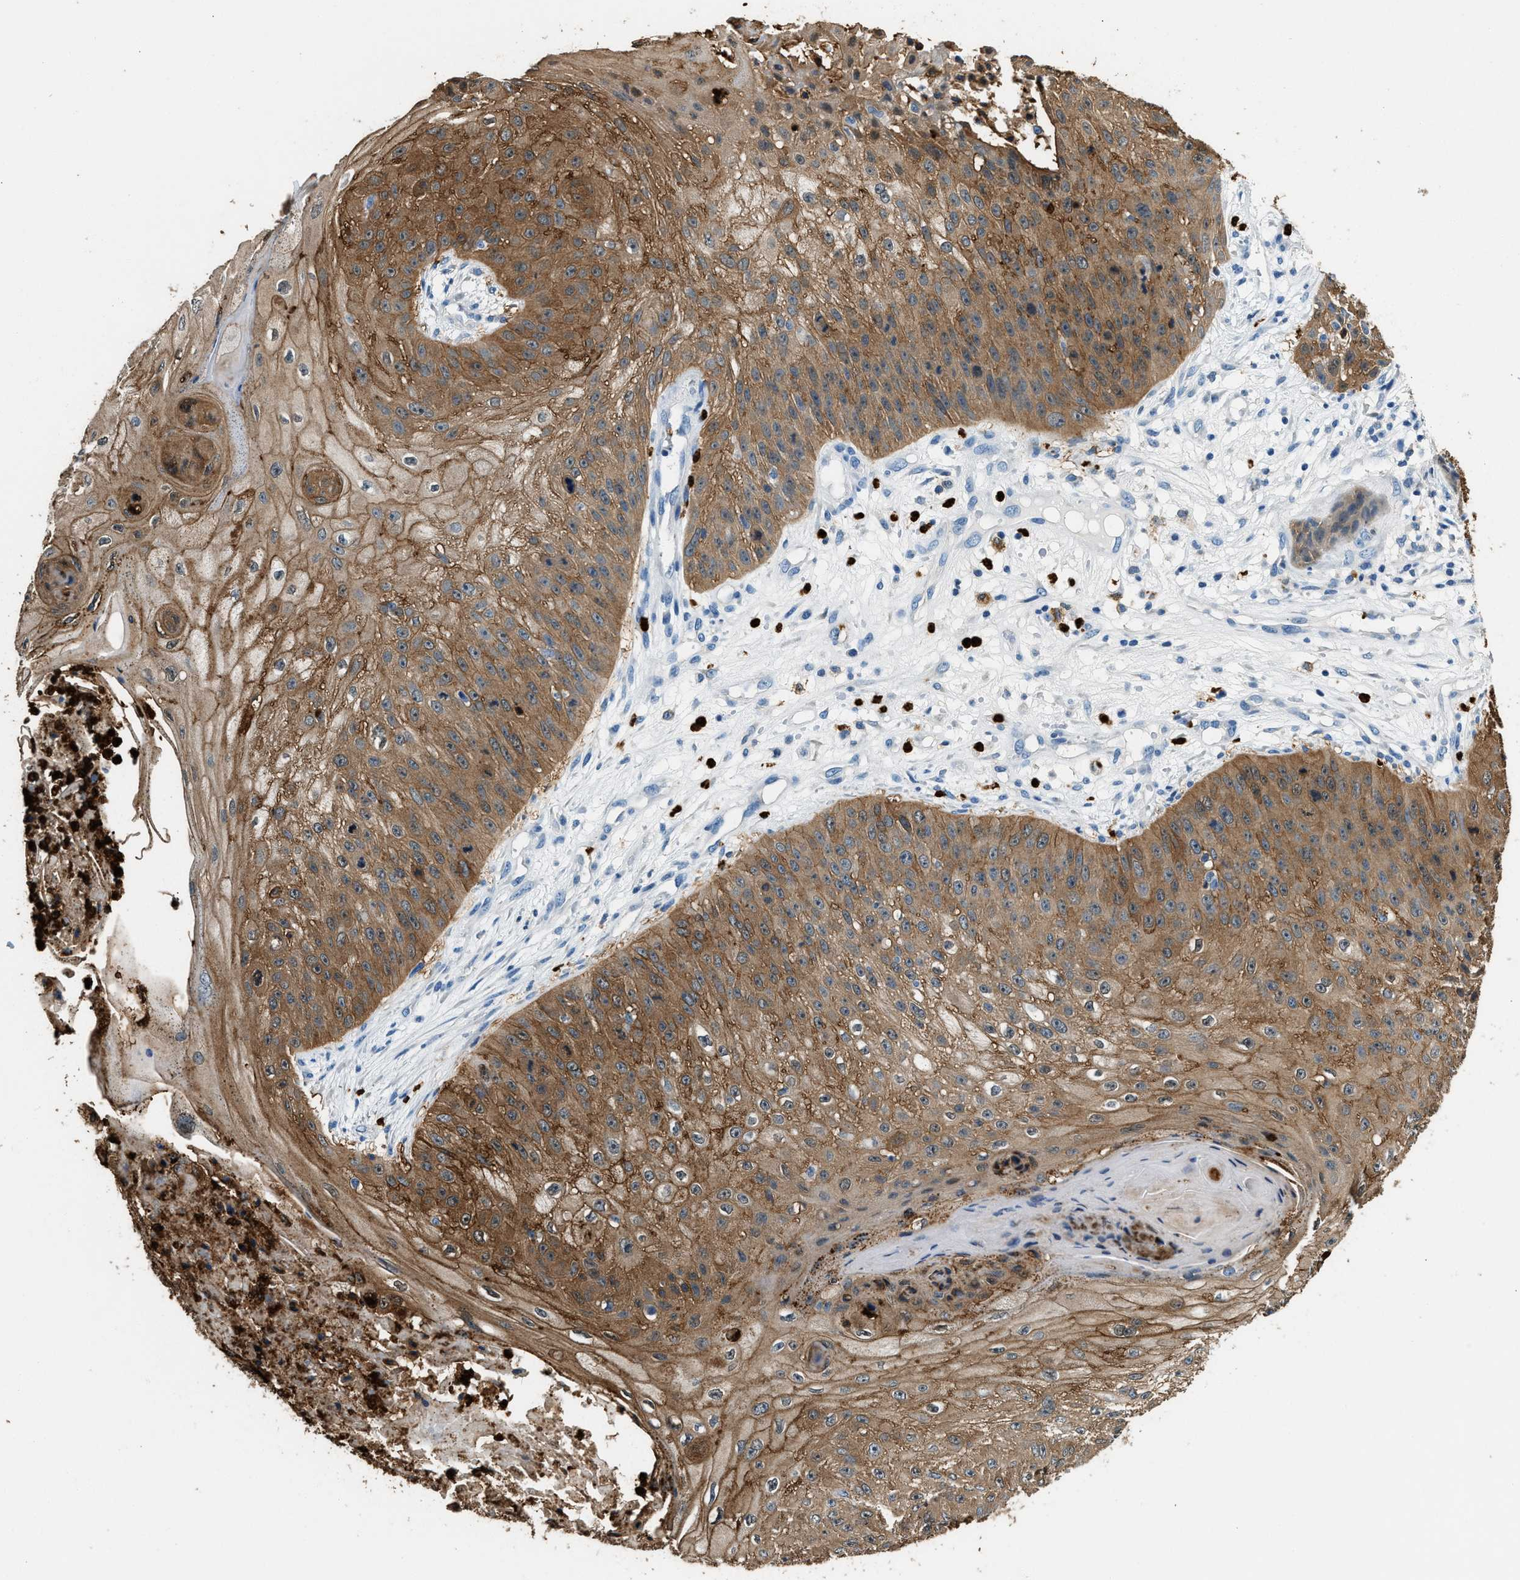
{"staining": {"intensity": "moderate", "quantity": ">75%", "location": "cytoplasmic/membranous"}, "tissue": "skin cancer", "cell_type": "Tumor cells", "image_type": "cancer", "snomed": [{"axis": "morphology", "description": "Squamous cell carcinoma, NOS"}, {"axis": "topography", "description": "Skin"}], "caption": "Moderate cytoplasmic/membranous staining for a protein is identified in approximately >75% of tumor cells of skin cancer using immunohistochemistry (IHC).", "gene": "ANXA3", "patient": {"sex": "female", "age": 80}}